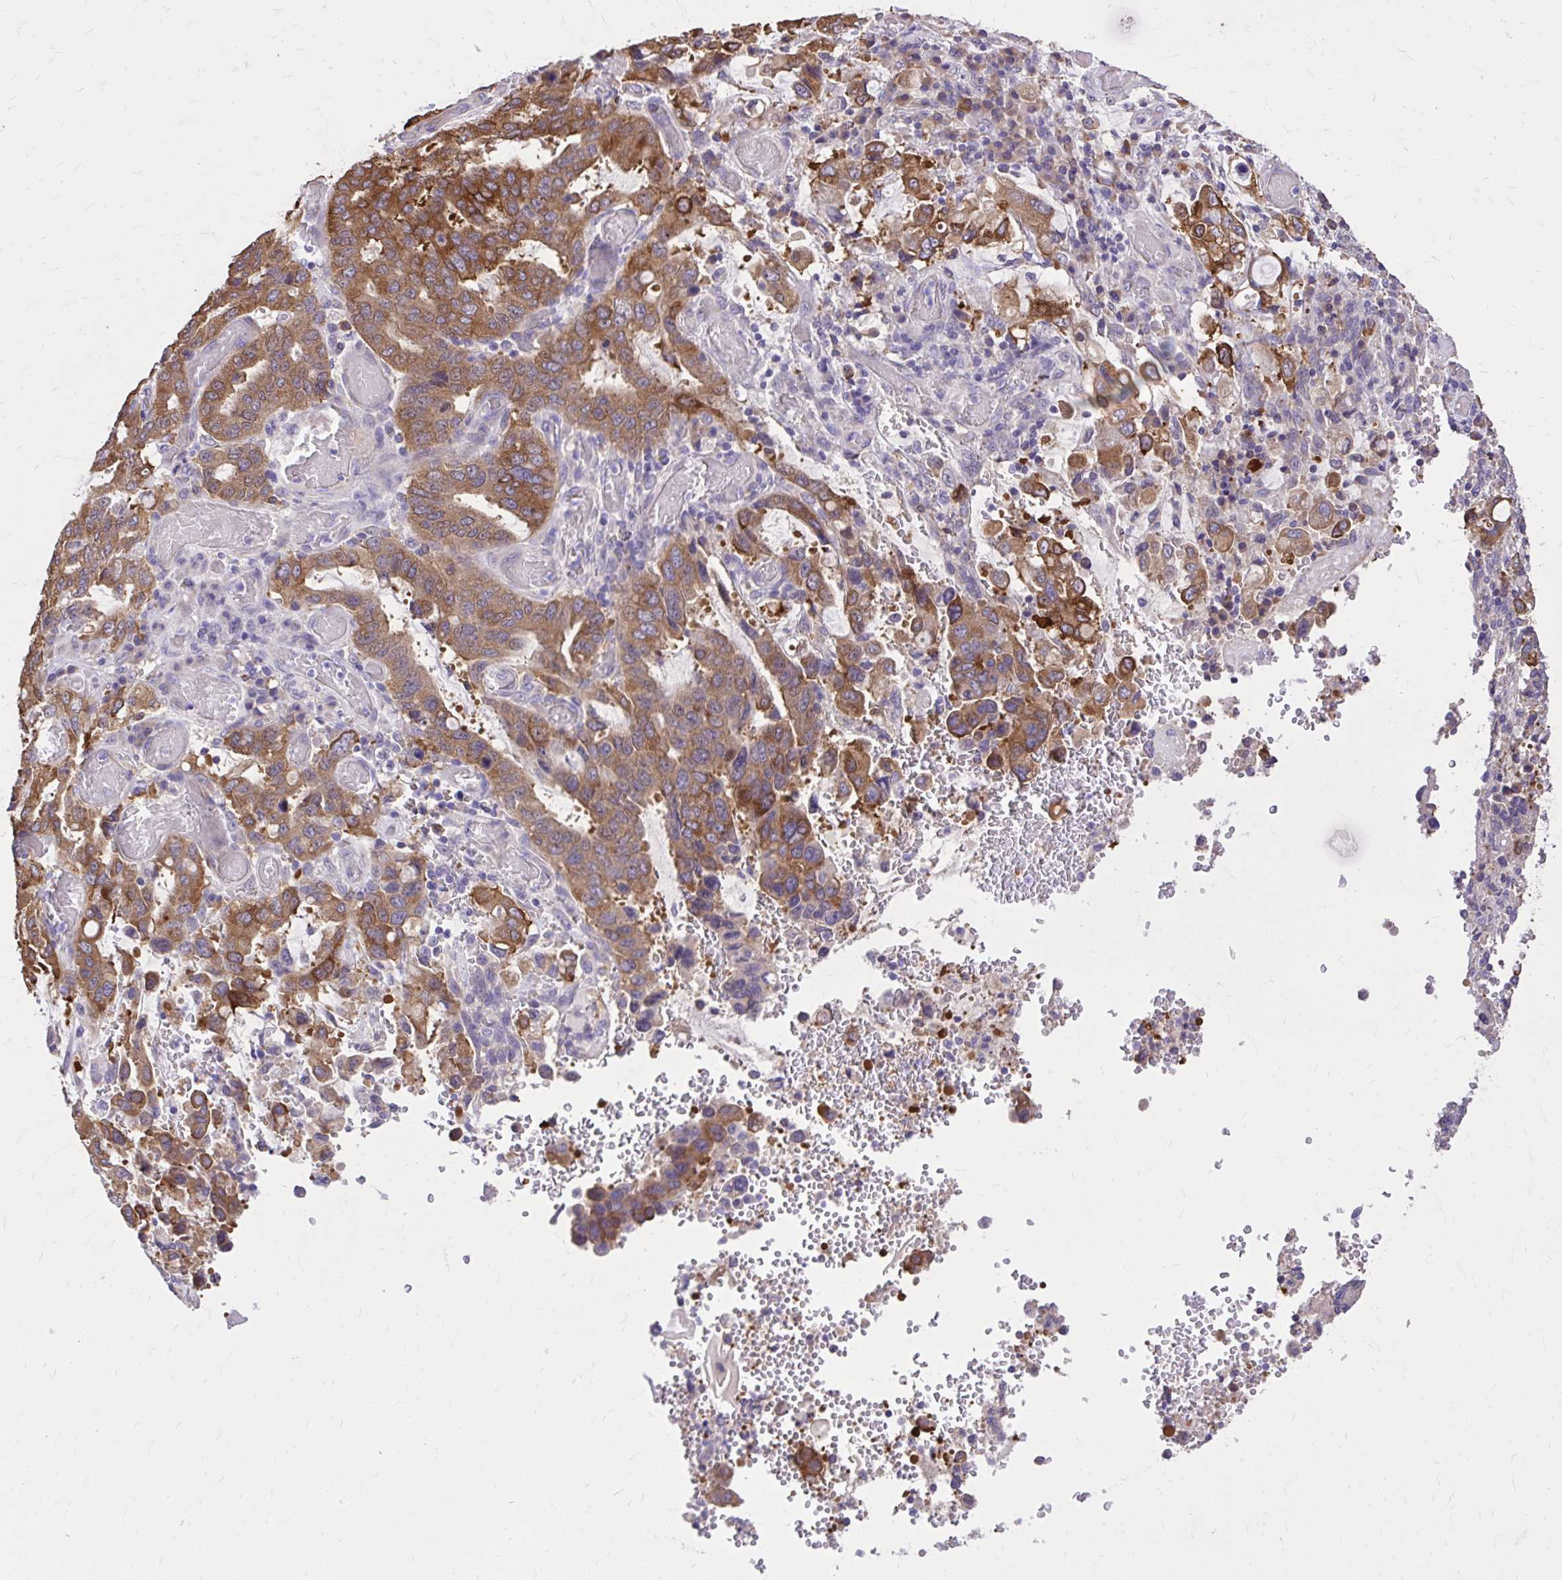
{"staining": {"intensity": "strong", "quantity": ">75%", "location": "cytoplasmic/membranous"}, "tissue": "stomach cancer", "cell_type": "Tumor cells", "image_type": "cancer", "snomed": [{"axis": "morphology", "description": "Adenocarcinoma, NOS"}, {"axis": "topography", "description": "Stomach, upper"}, {"axis": "topography", "description": "Stomach"}], "caption": "Human stomach cancer stained with a brown dye displays strong cytoplasmic/membranous positive positivity in approximately >75% of tumor cells.", "gene": "EPB41L1", "patient": {"sex": "male", "age": 62}}